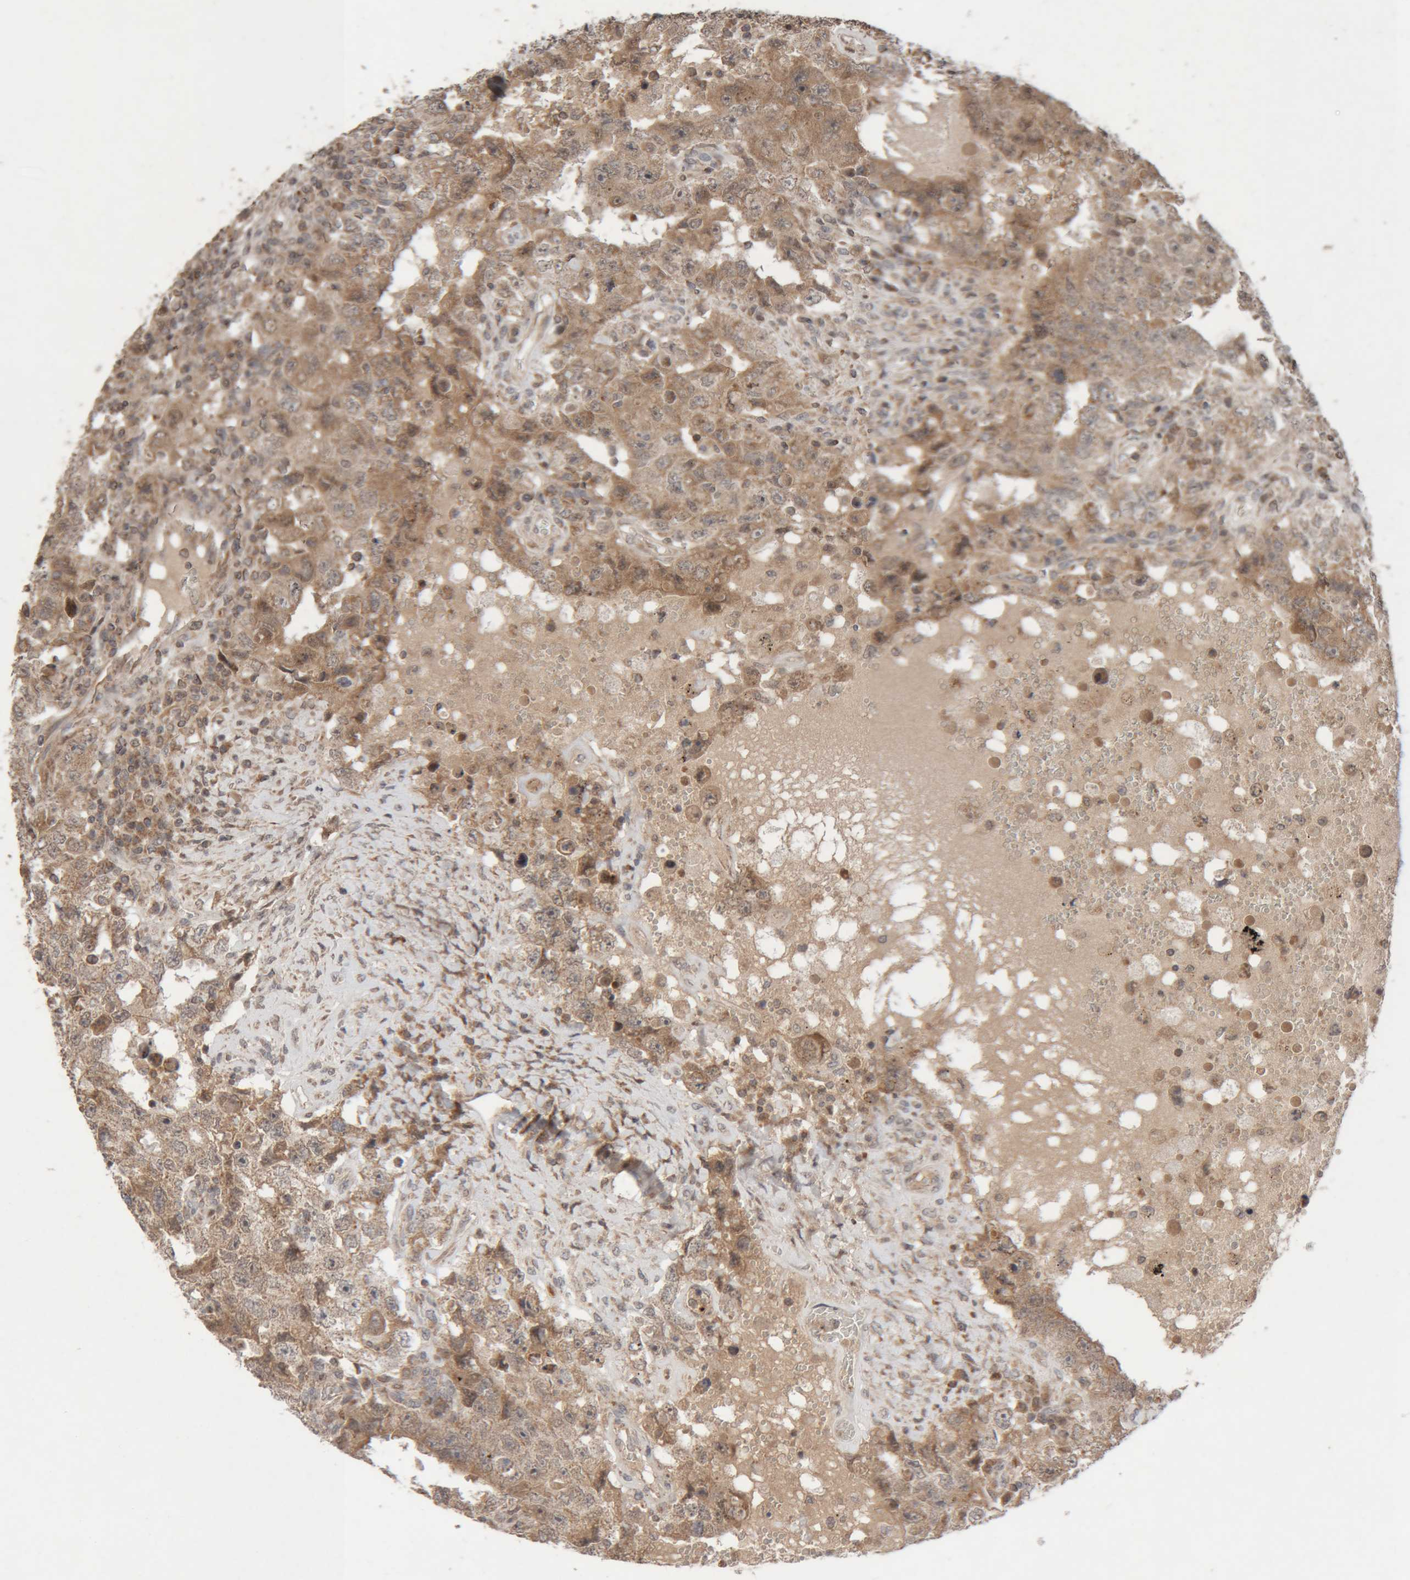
{"staining": {"intensity": "moderate", "quantity": ">75%", "location": "cytoplasmic/membranous"}, "tissue": "testis cancer", "cell_type": "Tumor cells", "image_type": "cancer", "snomed": [{"axis": "morphology", "description": "Carcinoma, Embryonal, NOS"}, {"axis": "topography", "description": "Testis"}], "caption": "A histopathology image of human testis embryonal carcinoma stained for a protein displays moderate cytoplasmic/membranous brown staining in tumor cells.", "gene": "KIF21B", "patient": {"sex": "male", "age": 26}}